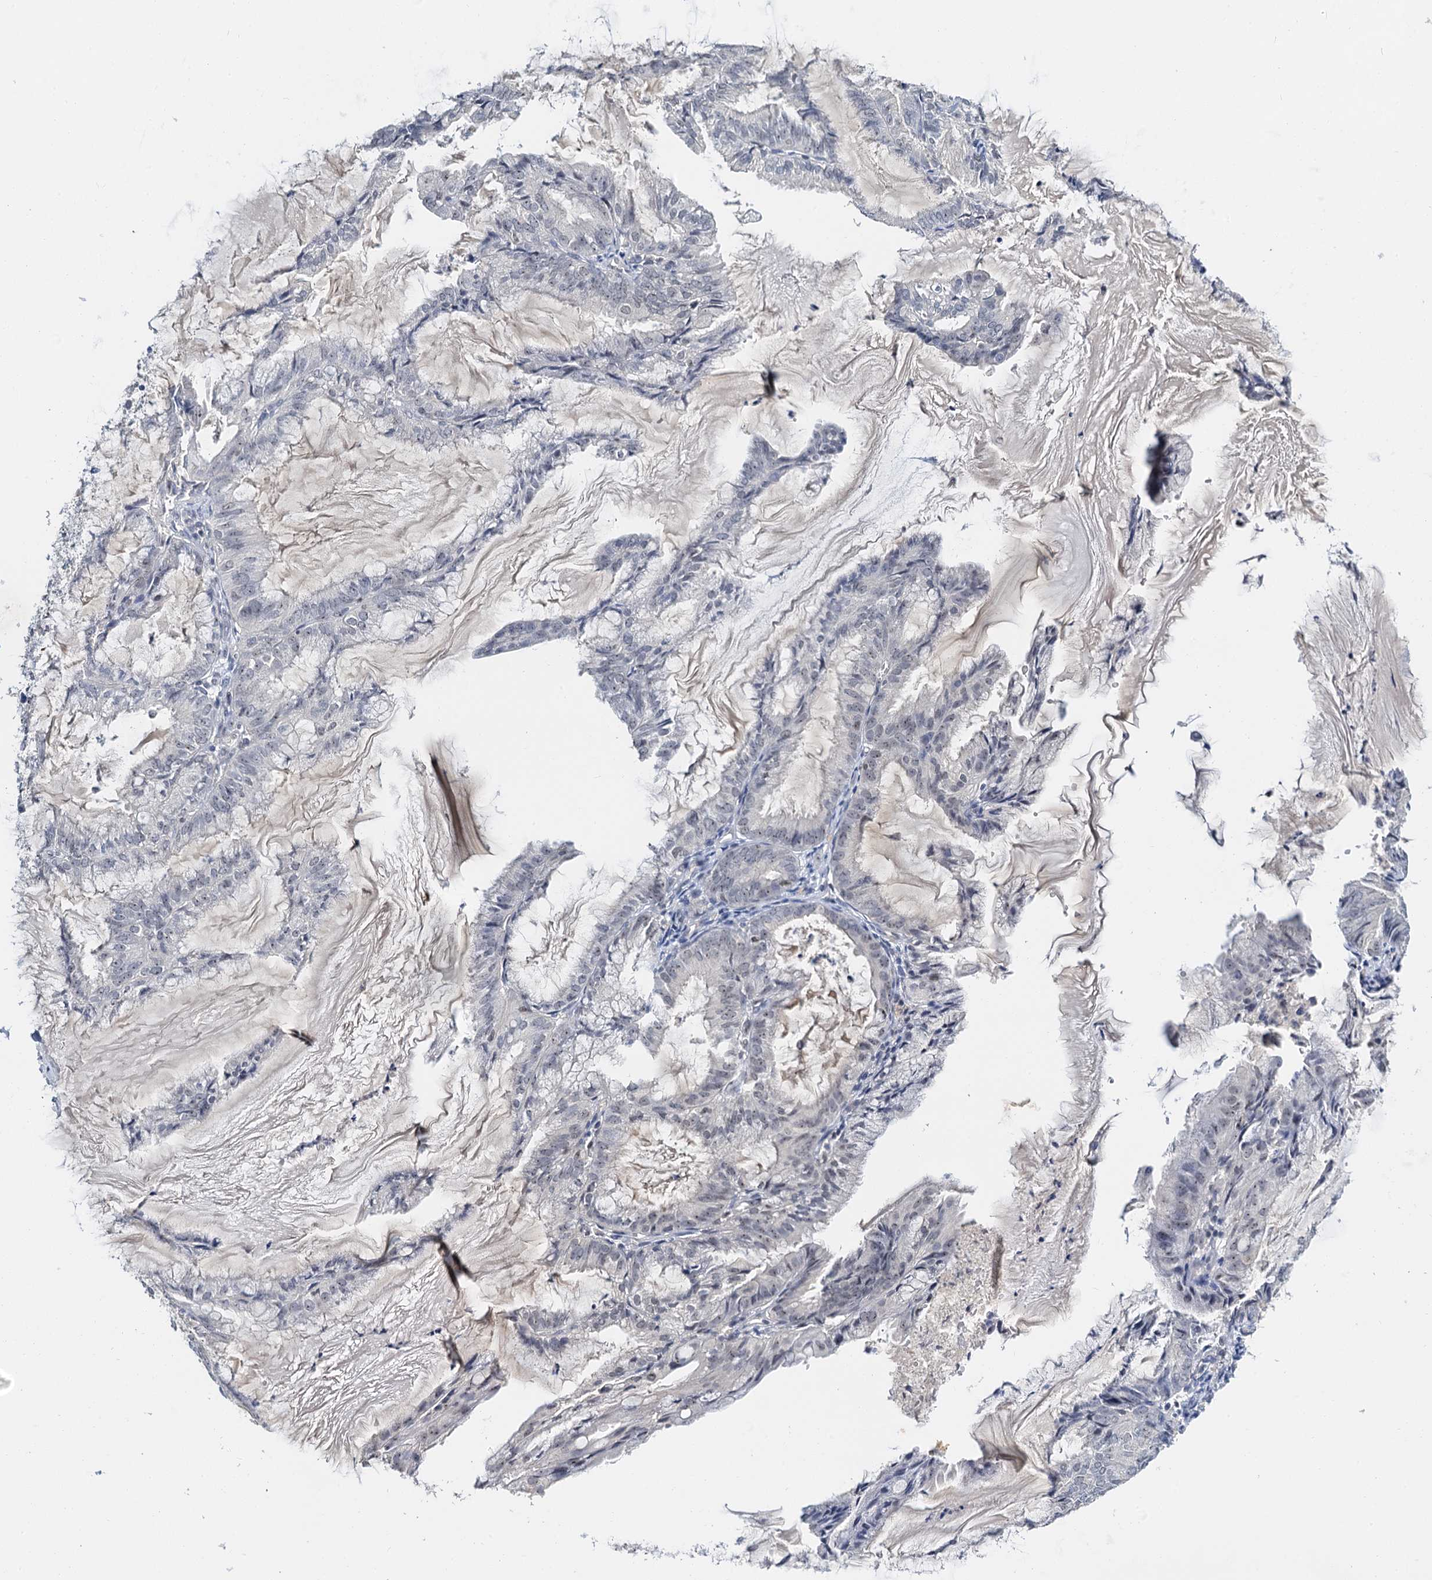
{"staining": {"intensity": "negative", "quantity": "none", "location": "none"}, "tissue": "endometrial cancer", "cell_type": "Tumor cells", "image_type": "cancer", "snomed": [{"axis": "morphology", "description": "Adenocarcinoma, NOS"}, {"axis": "topography", "description": "Endometrium"}], "caption": "Endometrial cancer was stained to show a protein in brown. There is no significant positivity in tumor cells.", "gene": "NOP2", "patient": {"sex": "female", "age": 86}}